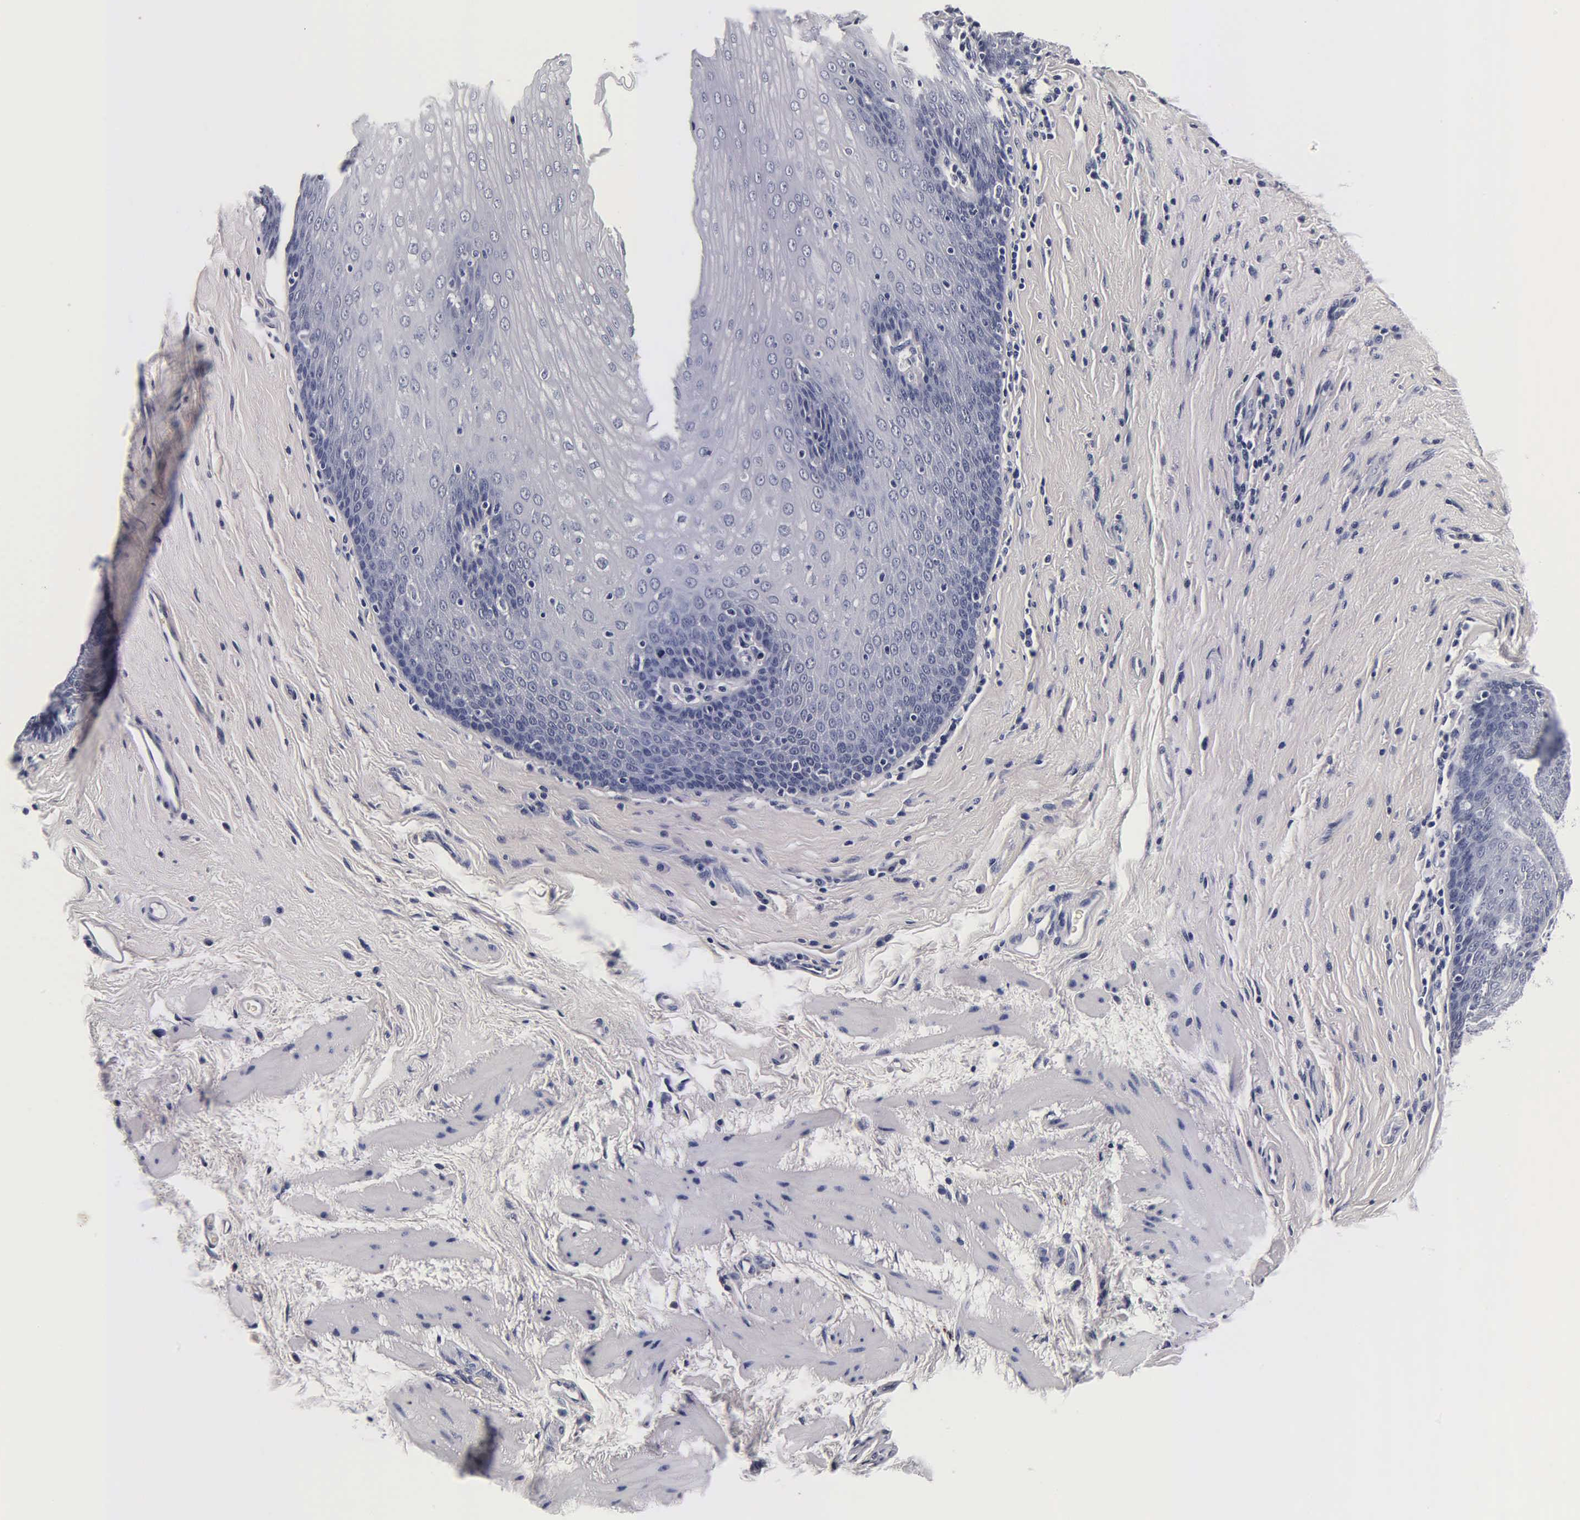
{"staining": {"intensity": "negative", "quantity": "none", "location": "none"}, "tissue": "esophagus", "cell_type": "Squamous epithelial cells", "image_type": "normal", "snomed": [{"axis": "morphology", "description": "Normal tissue, NOS"}, {"axis": "topography", "description": "Esophagus"}], "caption": "This is a micrograph of immunohistochemistry (IHC) staining of unremarkable esophagus, which shows no positivity in squamous epithelial cells. The staining was performed using DAB to visualize the protein expression in brown, while the nuclei were stained in blue with hematoxylin (Magnification: 20x).", "gene": "TG", "patient": {"sex": "female", "age": 61}}